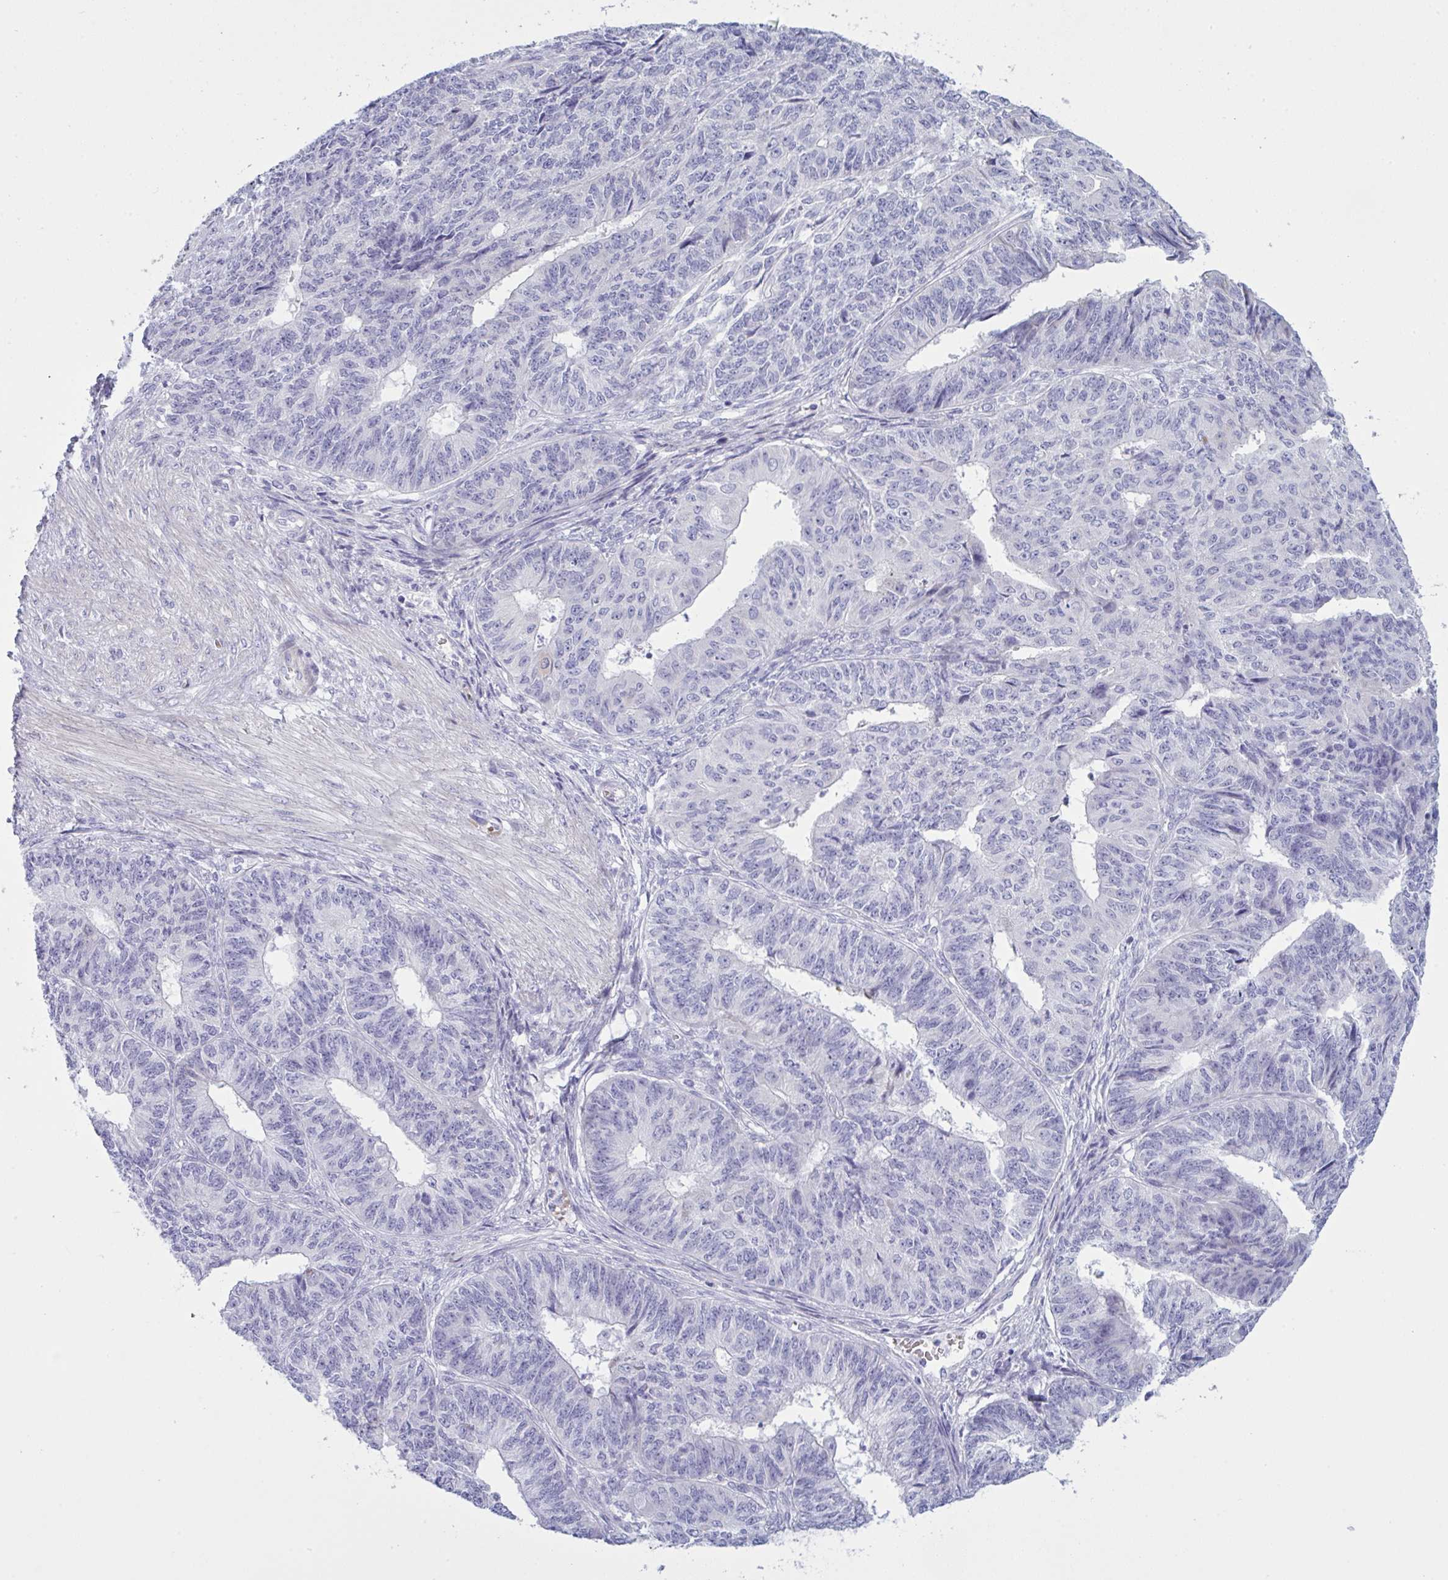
{"staining": {"intensity": "negative", "quantity": "none", "location": "none"}, "tissue": "endometrial cancer", "cell_type": "Tumor cells", "image_type": "cancer", "snomed": [{"axis": "morphology", "description": "Adenocarcinoma, NOS"}, {"axis": "topography", "description": "Endometrium"}], "caption": "IHC of human endometrial cancer (adenocarcinoma) exhibits no expression in tumor cells.", "gene": "ZNF684", "patient": {"sex": "female", "age": 32}}